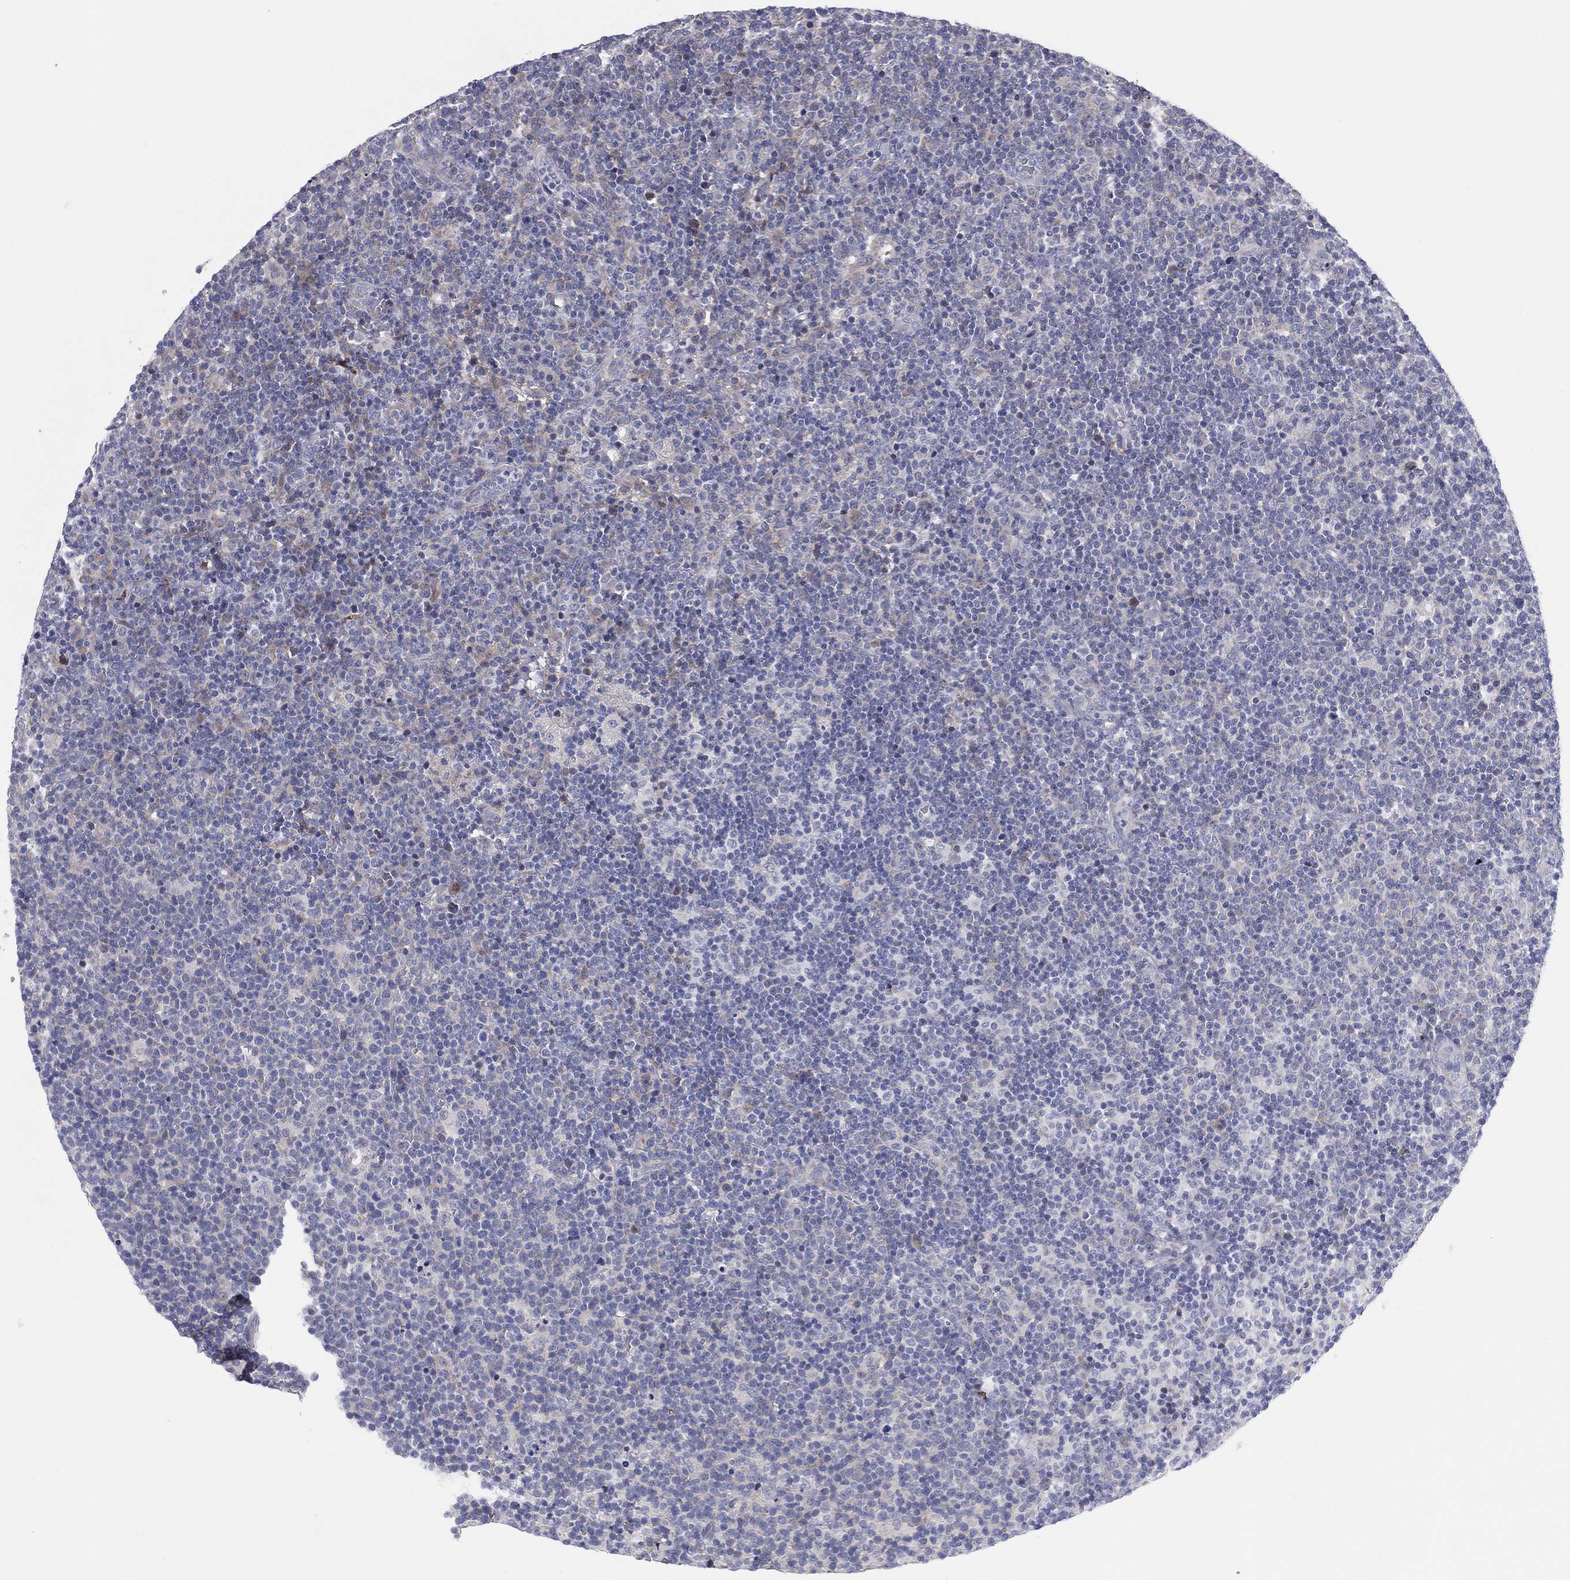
{"staining": {"intensity": "negative", "quantity": "none", "location": "none"}, "tissue": "lymphoma", "cell_type": "Tumor cells", "image_type": "cancer", "snomed": [{"axis": "morphology", "description": "Malignant lymphoma, non-Hodgkin's type, High grade"}, {"axis": "topography", "description": "Lymph node"}], "caption": "Protein analysis of high-grade malignant lymphoma, non-Hodgkin's type shows no significant staining in tumor cells.", "gene": "HEATR4", "patient": {"sex": "male", "age": 61}}